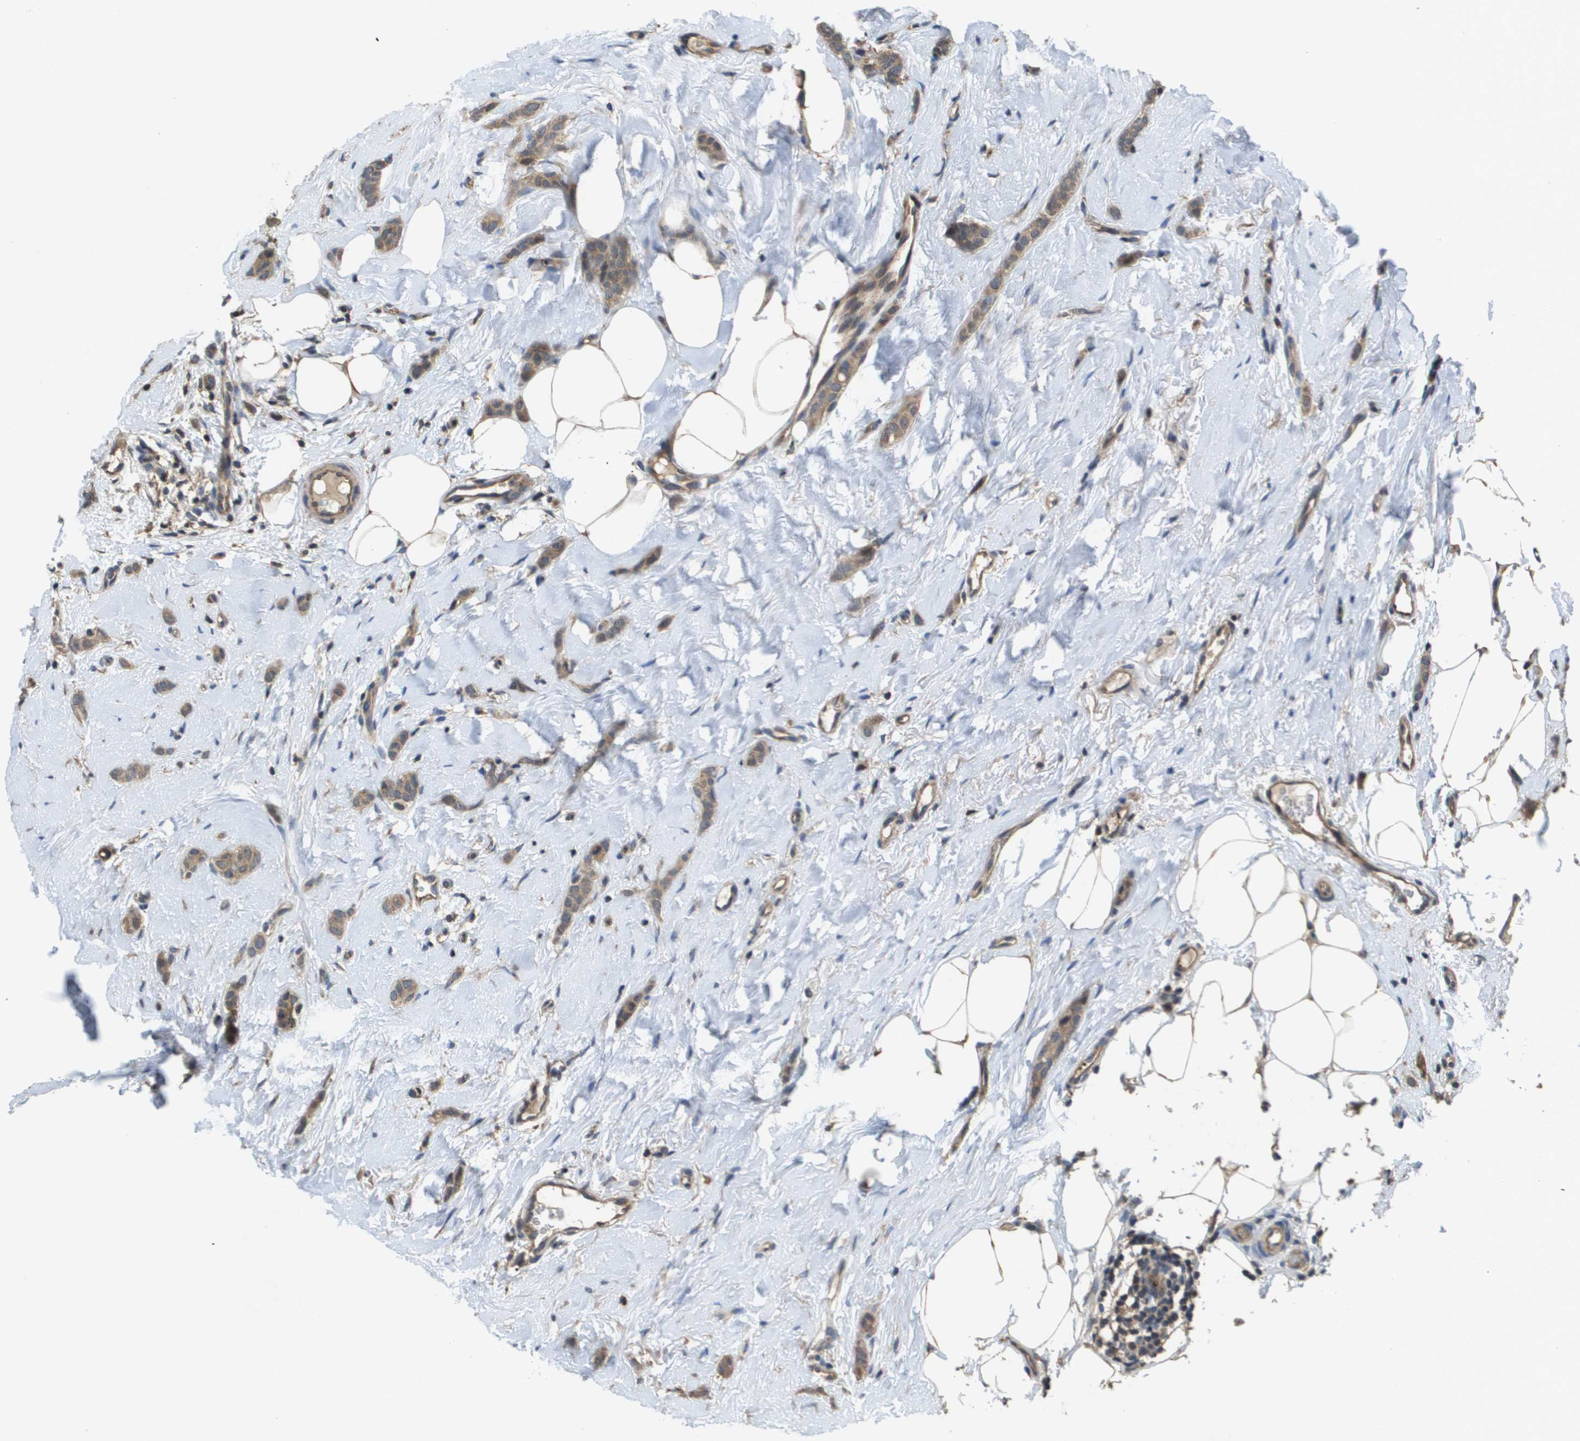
{"staining": {"intensity": "moderate", "quantity": ">75%", "location": "cytoplasmic/membranous"}, "tissue": "breast cancer", "cell_type": "Tumor cells", "image_type": "cancer", "snomed": [{"axis": "morphology", "description": "Lobular carcinoma"}, {"axis": "topography", "description": "Skin"}, {"axis": "topography", "description": "Breast"}], "caption": "A brown stain highlights moderate cytoplasmic/membranous expression of a protein in breast cancer tumor cells. The staining was performed using DAB to visualize the protein expression in brown, while the nuclei were stained in blue with hematoxylin (Magnification: 20x).", "gene": "RBM38", "patient": {"sex": "female", "age": 46}}